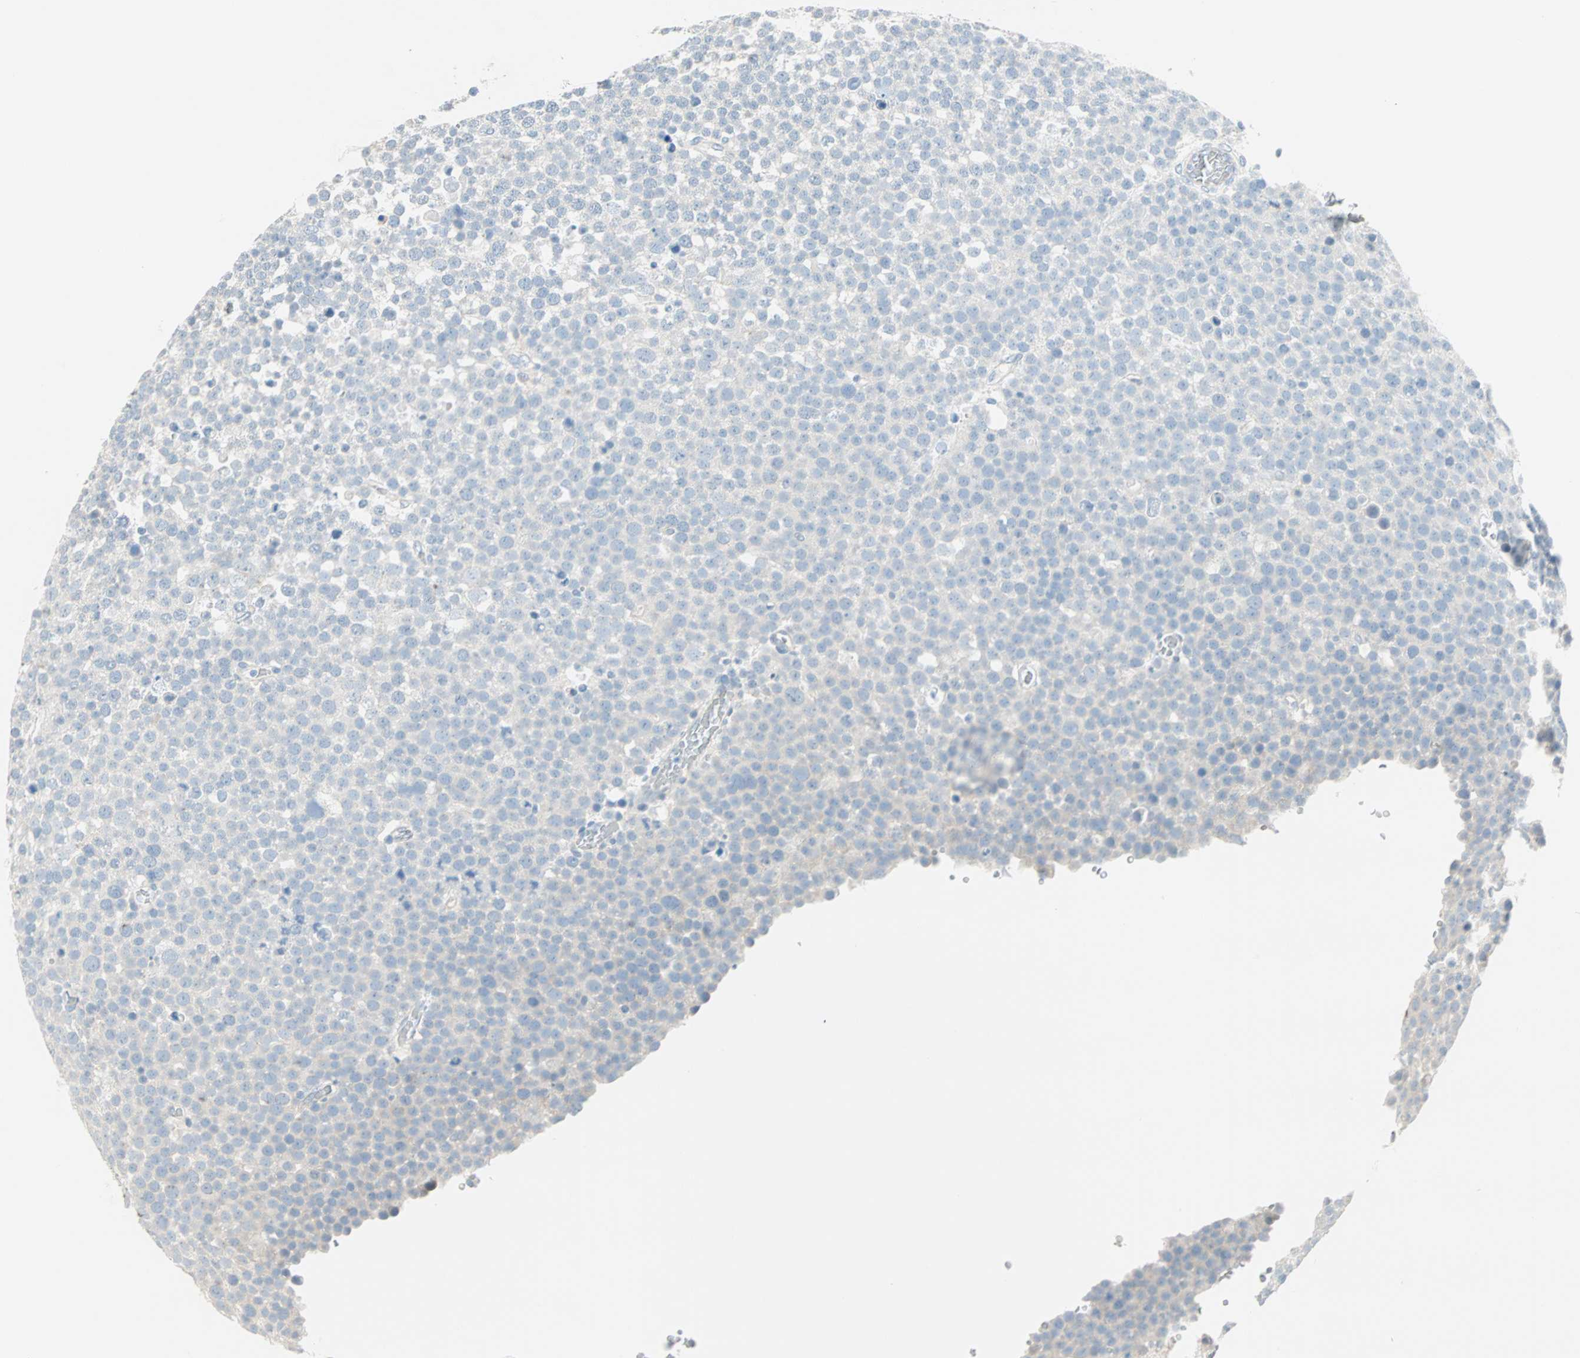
{"staining": {"intensity": "negative", "quantity": "none", "location": "none"}, "tissue": "testis cancer", "cell_type": "Tumor cells", "image_type": "cancer", "snomed": [{"axis": "morphology", "description": "Seminoma, NOS"}, {"axis": "topography", "description": "Testis"}], "caption": "This histopathology image is of testis cancer (seminoma) stained with IHC to label a protein in brown with the nuclei are counter-stained blue. There is no expression in tumor cells.", "gene": "SULT1C2", "patient": {"sex": "male", "age": 71}}